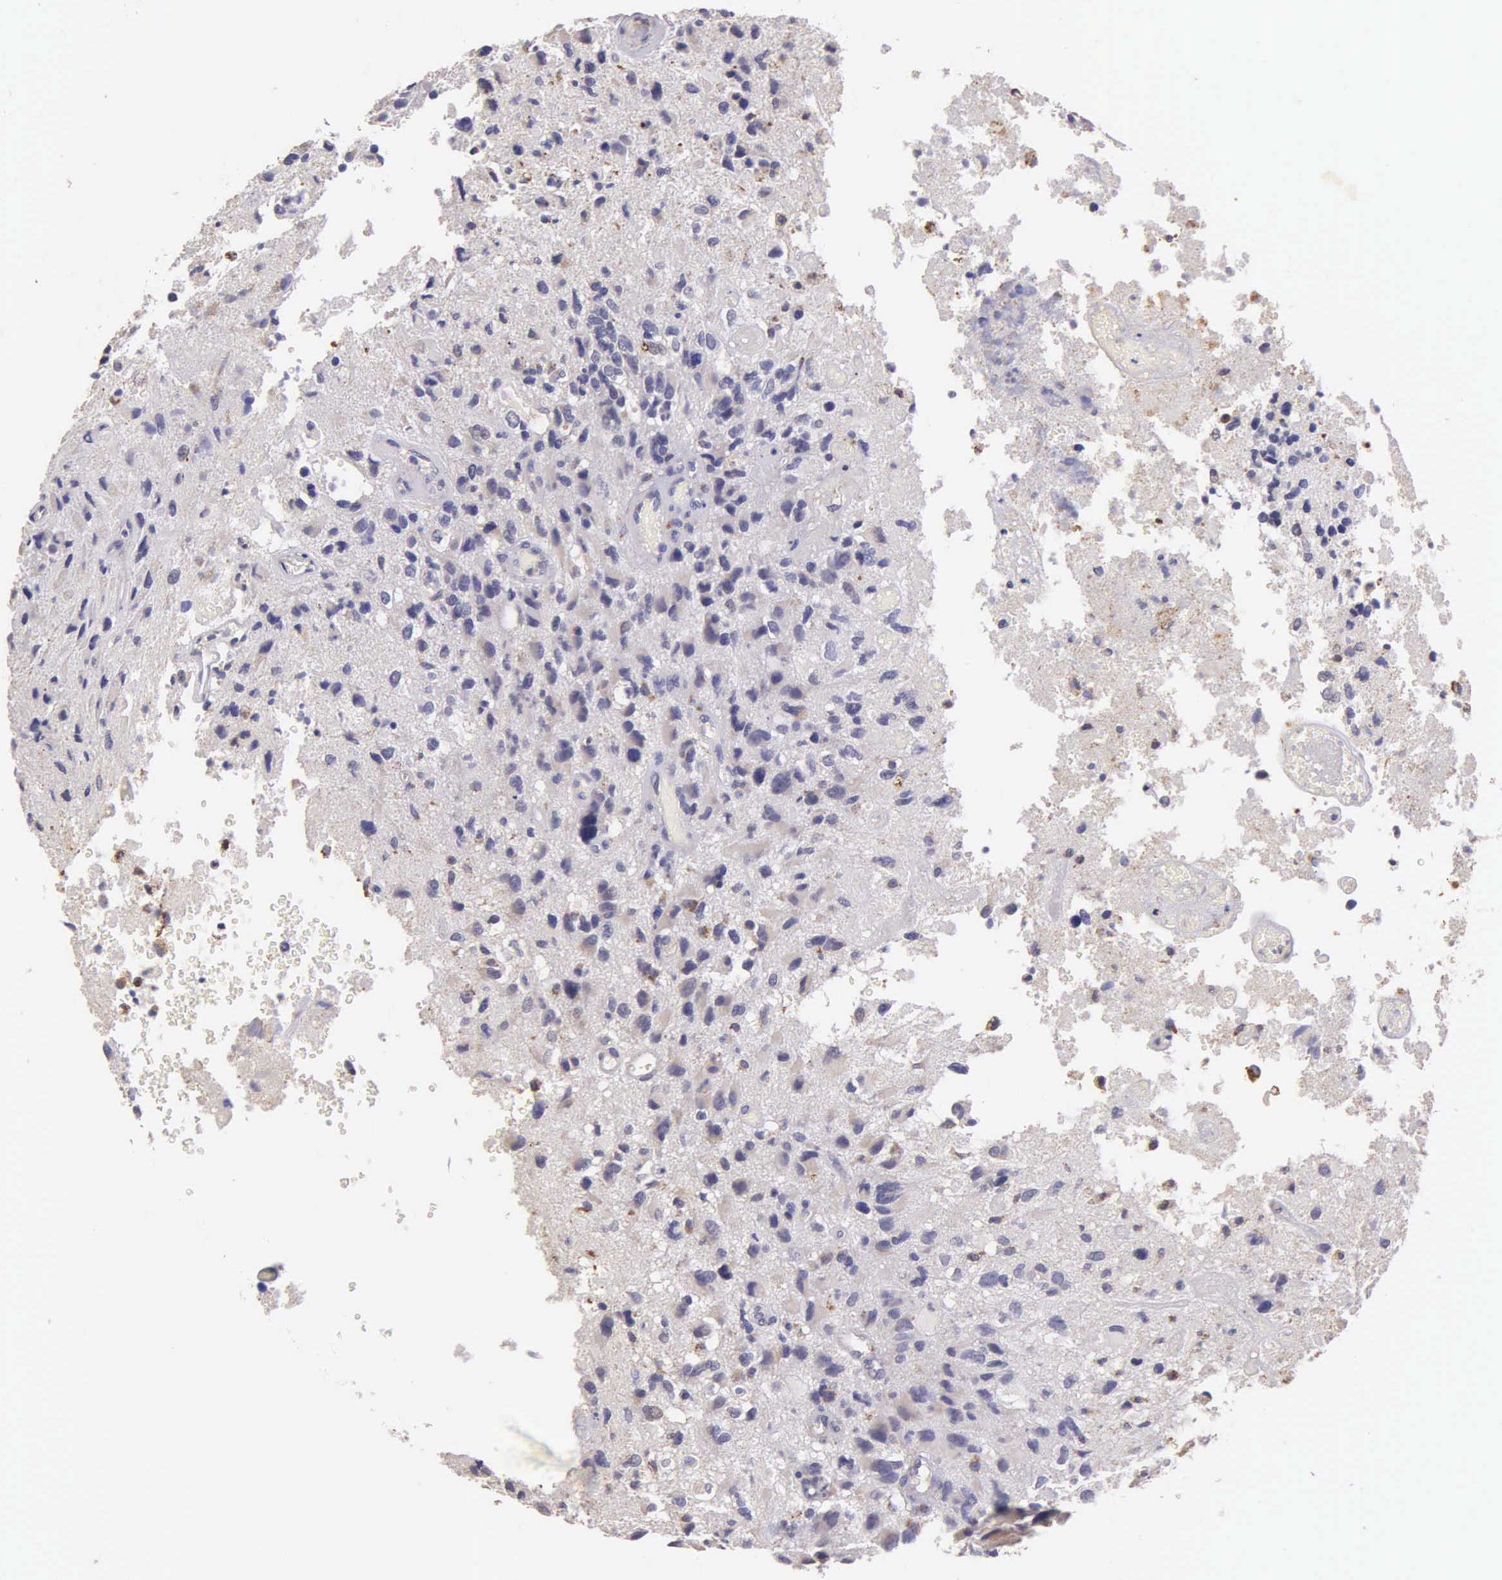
{"staining": {"intensity": "negative", "quantity": "none", "location": "none"}, "tissue": "glioma", "cell_type": "Tumor cells", "image_type": "cancer", "snomed": [{"axis": "morphology", "description": "Glioma, malignant, High grade"}, {"axis": "topography", "description": "Brain"}], "caption": "Malignant high-grade glioma stained for a protein using immunohistochemistry exhibits no staining tumor cells.", "gene": "ESR1", "patient": {"sex": "male", "age": 69}}